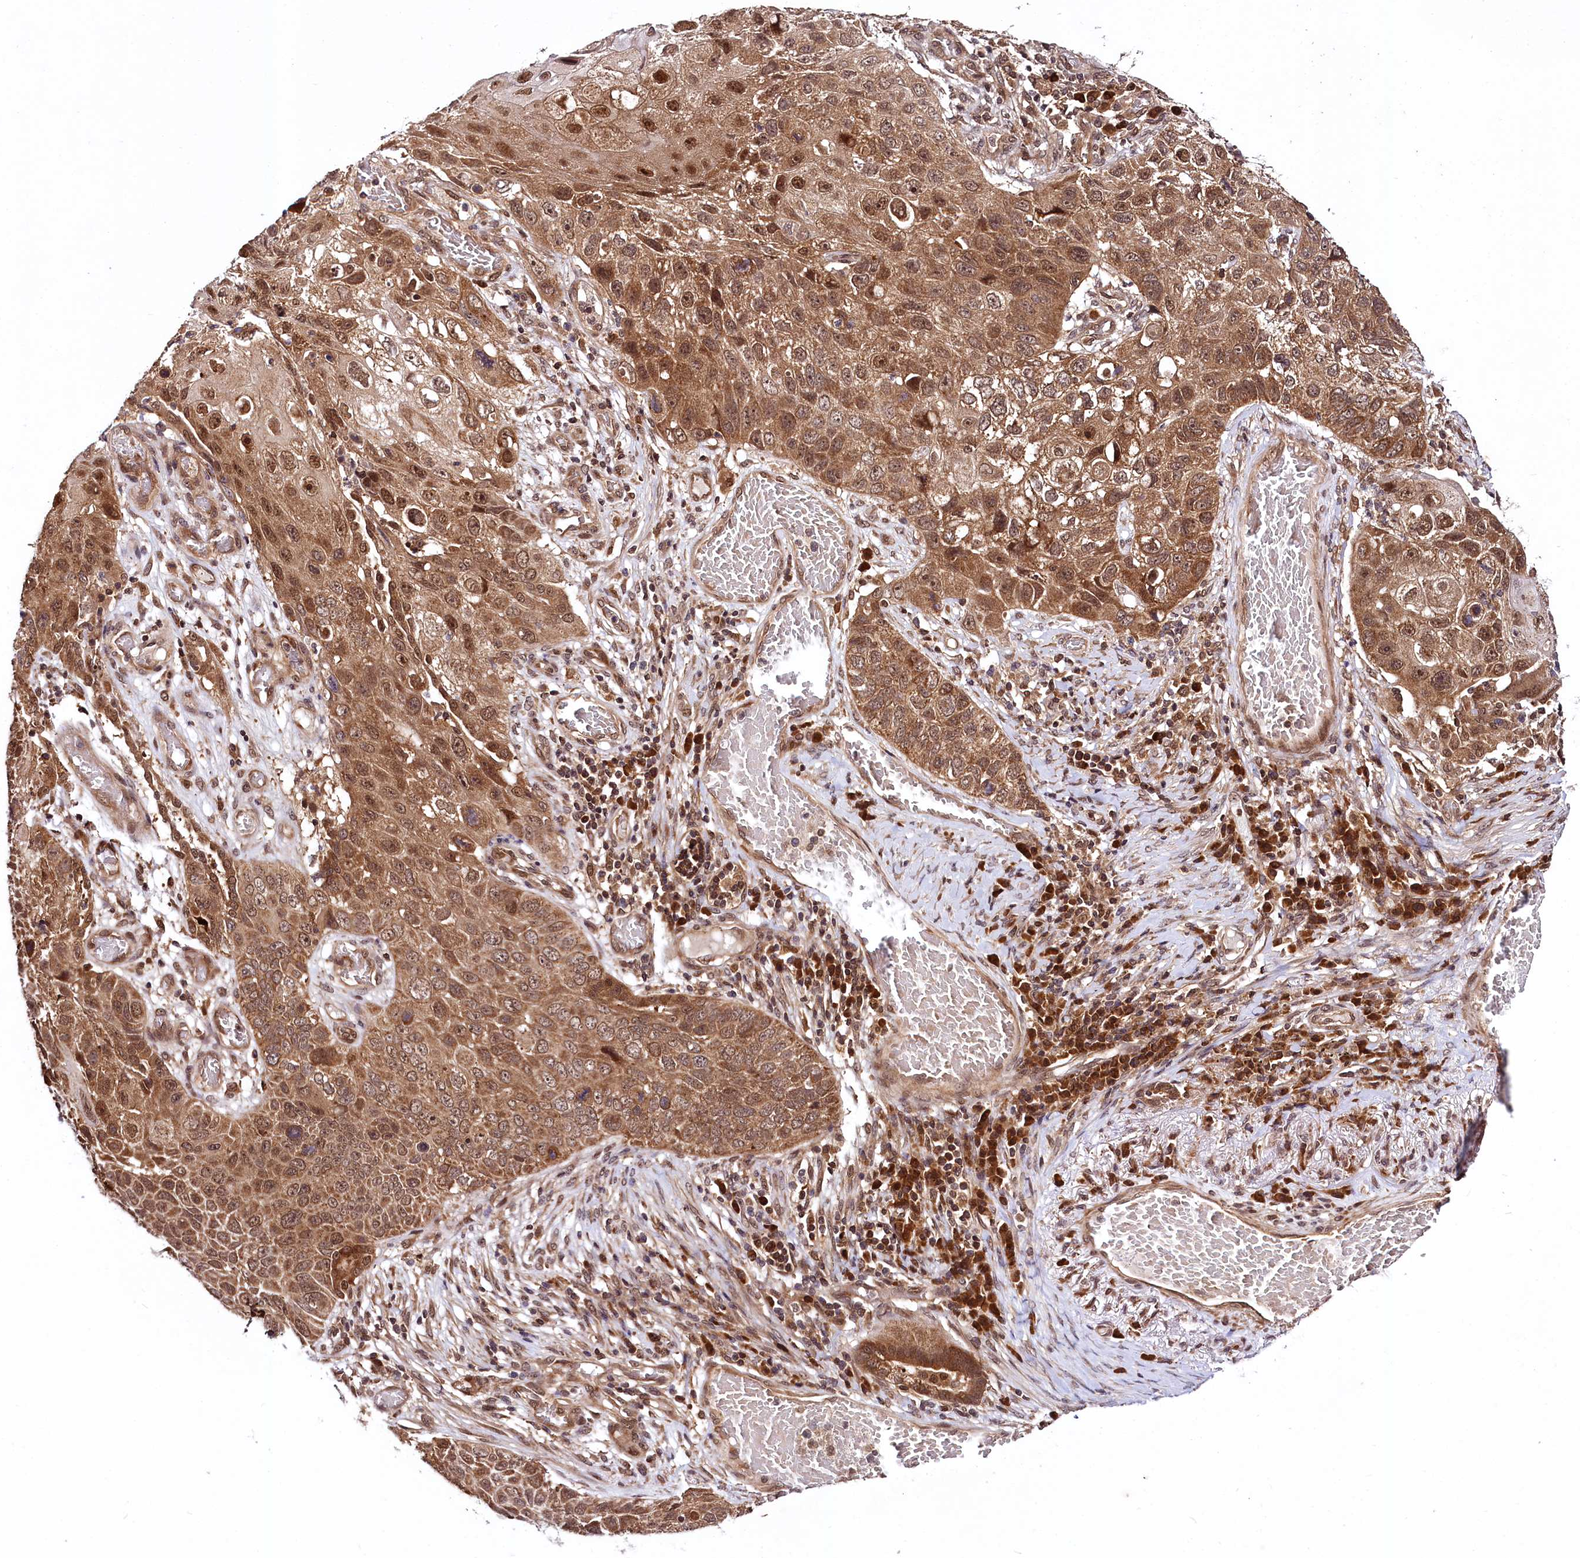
{"staining": {"intensity": "moderate", "quantity": ">75%", "location": "cytoplasmic/membranous,nuclear"}, "tissue": "lung cancer", "cell_type": "Tumor cells", "image_type": "cancer", "snomed": [{"axis": "morphology", "description": "Squamous cell carcinoma, NOS"}, {"axis": "topography", "description": "Lung"}], "caption": "A high-resolution photomicrograph shows immunohistochemistry (IHC) staining of lung squamous cell carcinoma, which exhibits moderate cytoplasmic/membranous and nuclear staining in approximately >75% of tumor cells.", "gene": "UBE3A", "patient": {"sex": "male", "age": 61}}